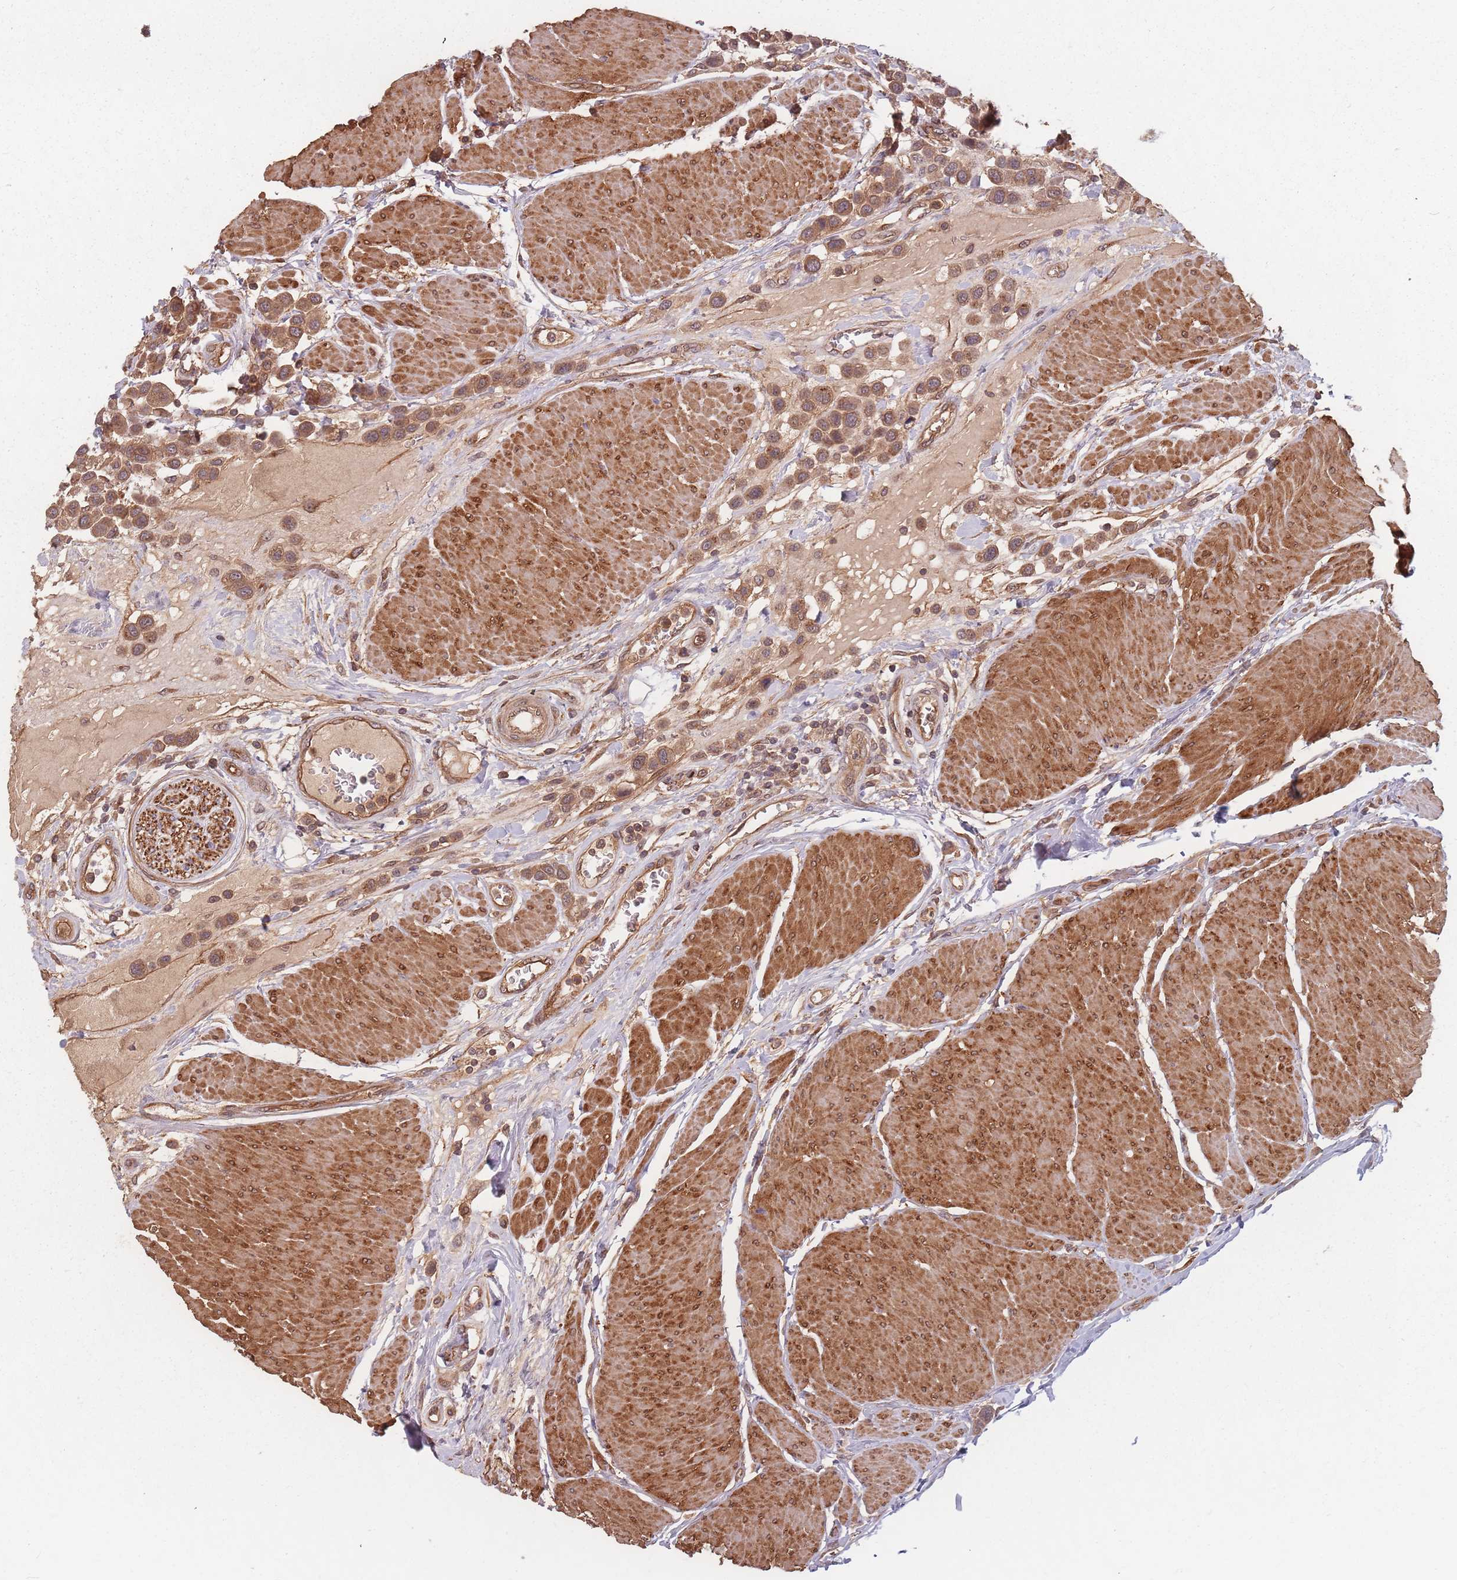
{"staining": {"intensity": "moderate", "quantity": ">75%", "location": "cytoplasmic/membranous"}, "tissue": "urothelial cancer", "cell_type": "Tumor cells", "image_type": "cancer", "snomed": [{"axis": "morphology", "description": "Urothelial carcinoma, High grade"}, {"axis": "topography", "description": "Urinary bladder"}], "caption": "An immunohistochemistry histopathology image of neoplastic tissue is shown. Protein staining in brown highlights moderate cytoplasmic/membranous positivity in urothelial cancer within tumor cells. (Stains: DAB (3,3'-diaminobenzidine) in brown, nuclei in blue, Microscopy: brightfield microscopy at high magnification).", "gene": "C3orf14", "patient": {"sex": "male", "age": 50}}